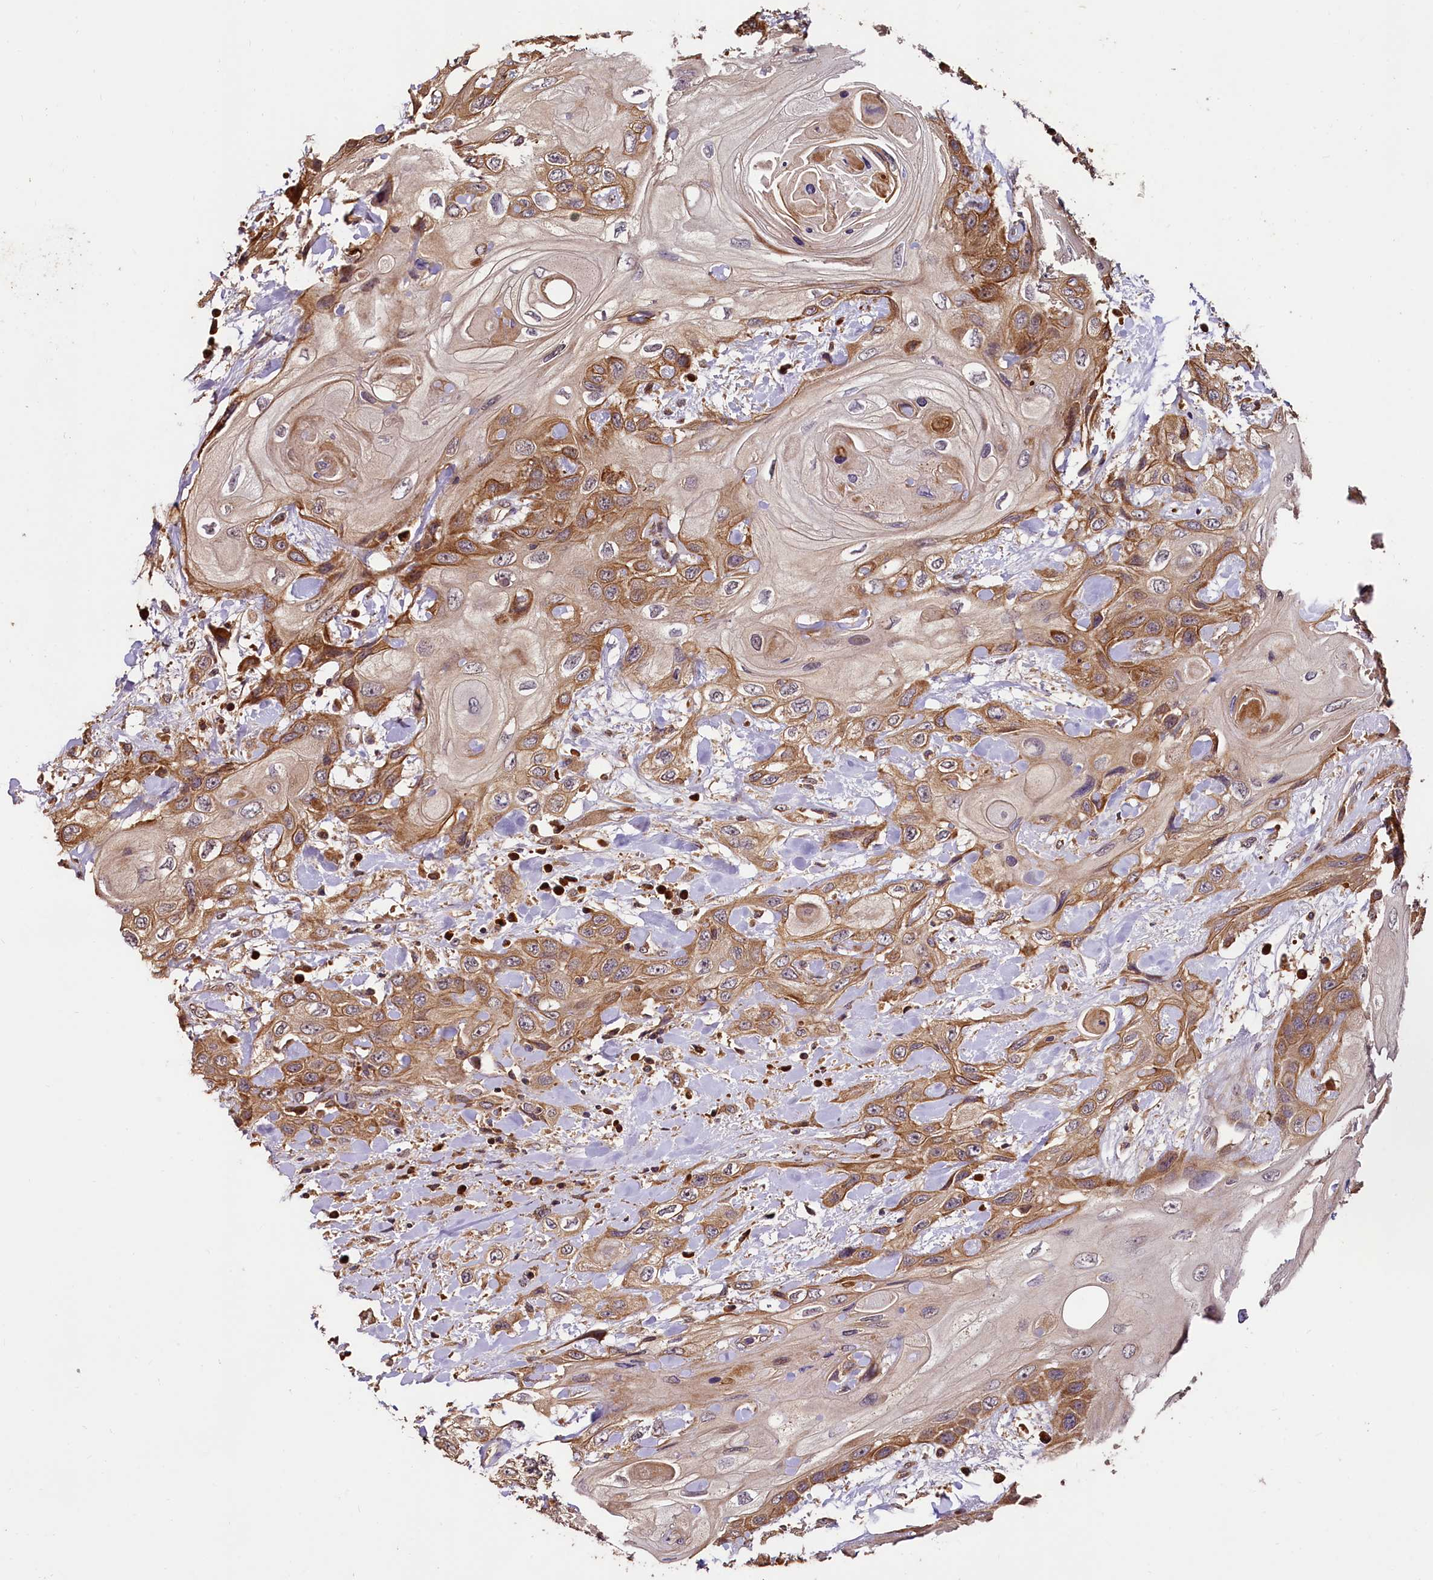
{"staining": {"intensity": "moderate", "quantity": ">75%", "location": "cytoplasmic/membranous"}, "tissue": "head and neck cancer", "cell_type": "Tumor cells", "image_type": "cancer", "snomed": [{"axis": "morphology", "description": "Squamous cell carcinoma, NOS"}, {"axis": "topography", "description": "Head-Neck"}], "caption": "Immunohistochemical staining of human head and neck cancer (squamous cell carcinoma) shows moderate cytoplasmic/membranous protein expression in about >75% of tumor cells.", "gene": "RASSF1", "patient": {"sex": "female", "age": 43}}